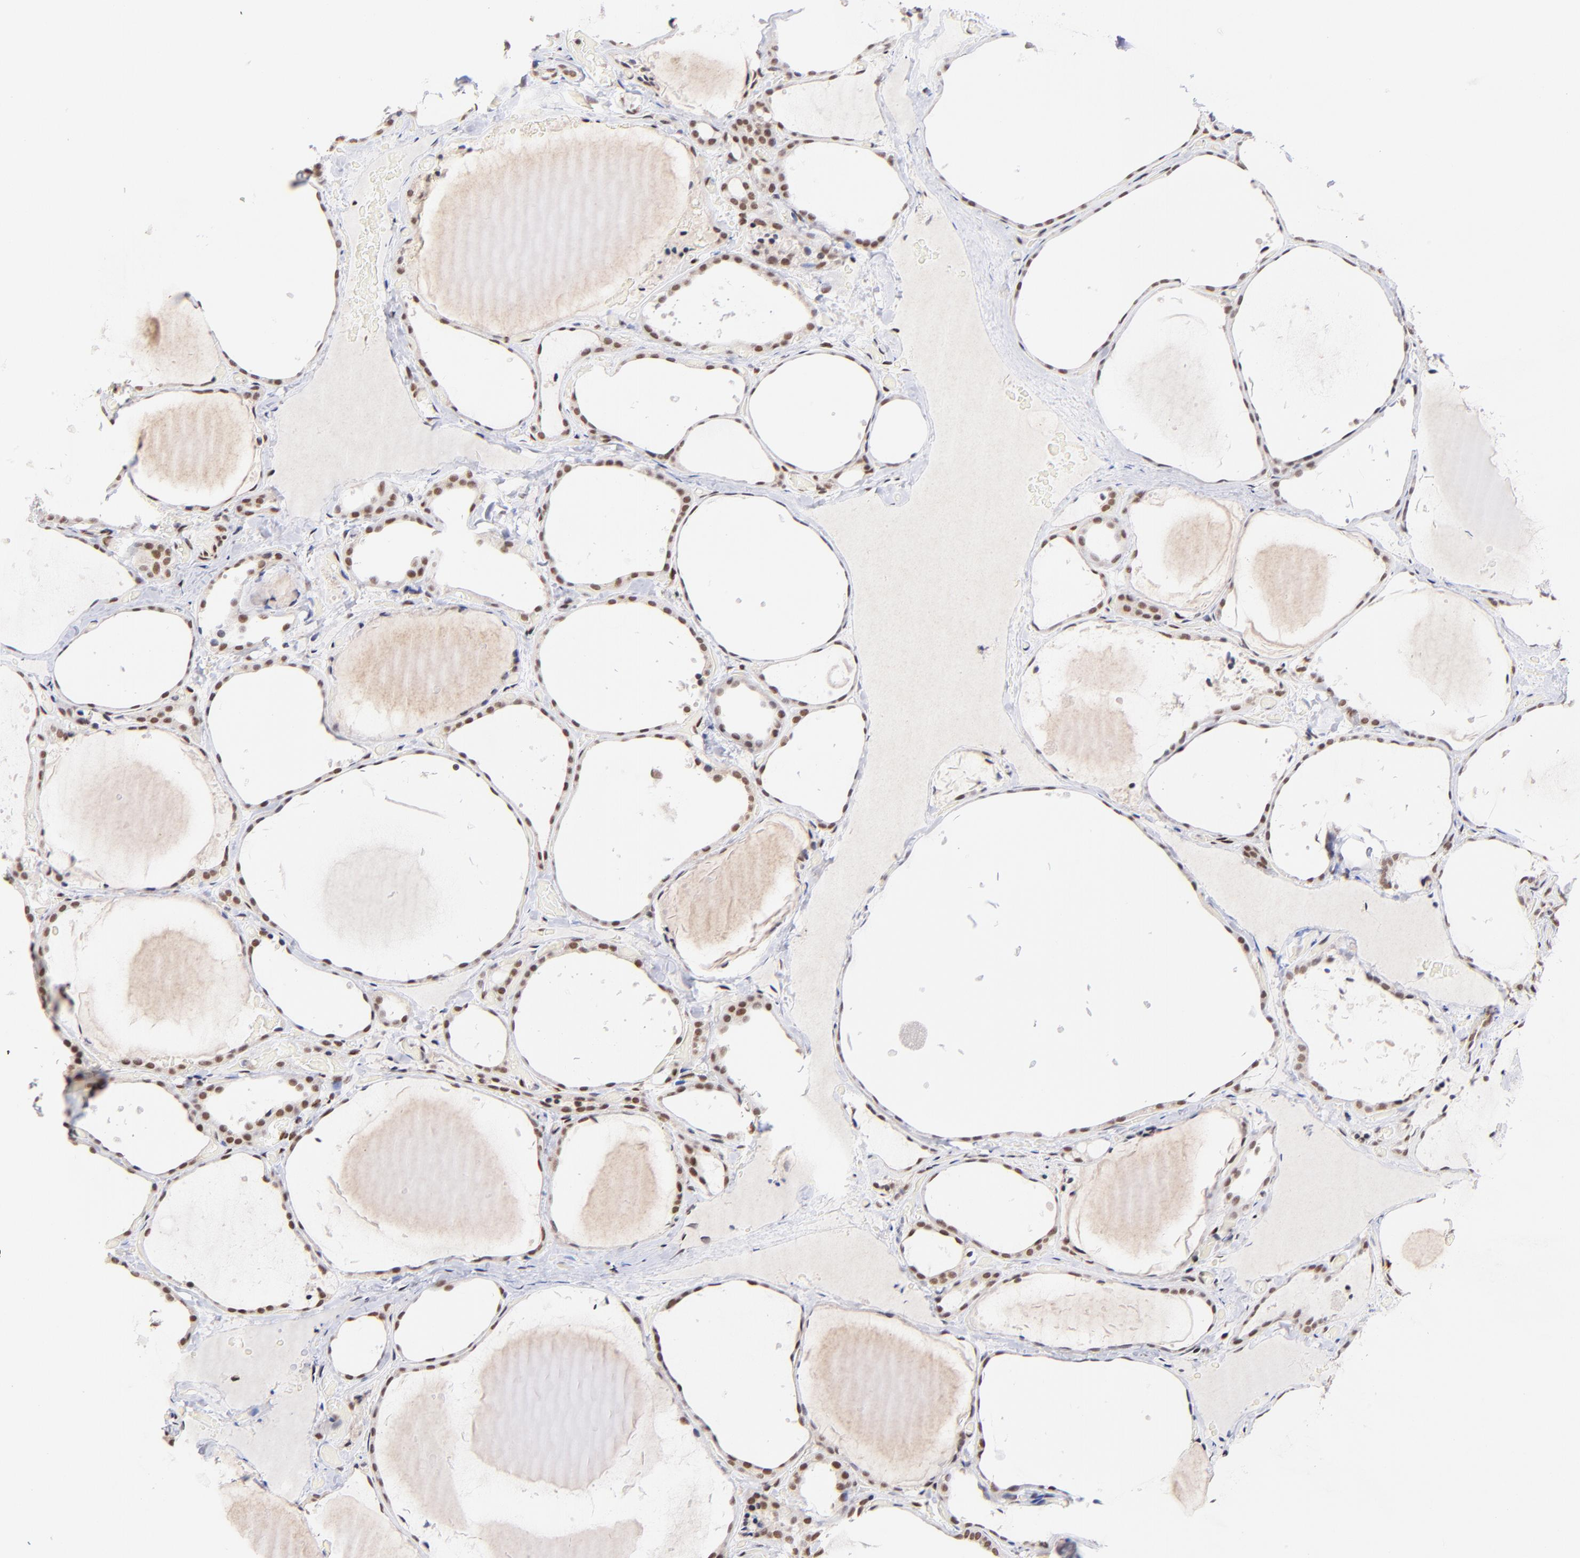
{"staining": {"intensity": "moderate", "quantity": ">75%", "location": "nuclear"}, "tissue": "thyroid gland", "cell_type": "Glandular cells", "image_type": "normal", "snomed": [{"axis": "morphology", "description": "Normal tissue, NOS"}, {"axis": "topography", "description": "Thyroid gland"}], "caption": "Immunohistochemistry of normal thyroid gland shows medium levels of moderate nuclear expression in approximately >75% of glandular cells.", "gene": "MIDEAS", "patient": {"sex": "female", "age": 22}}